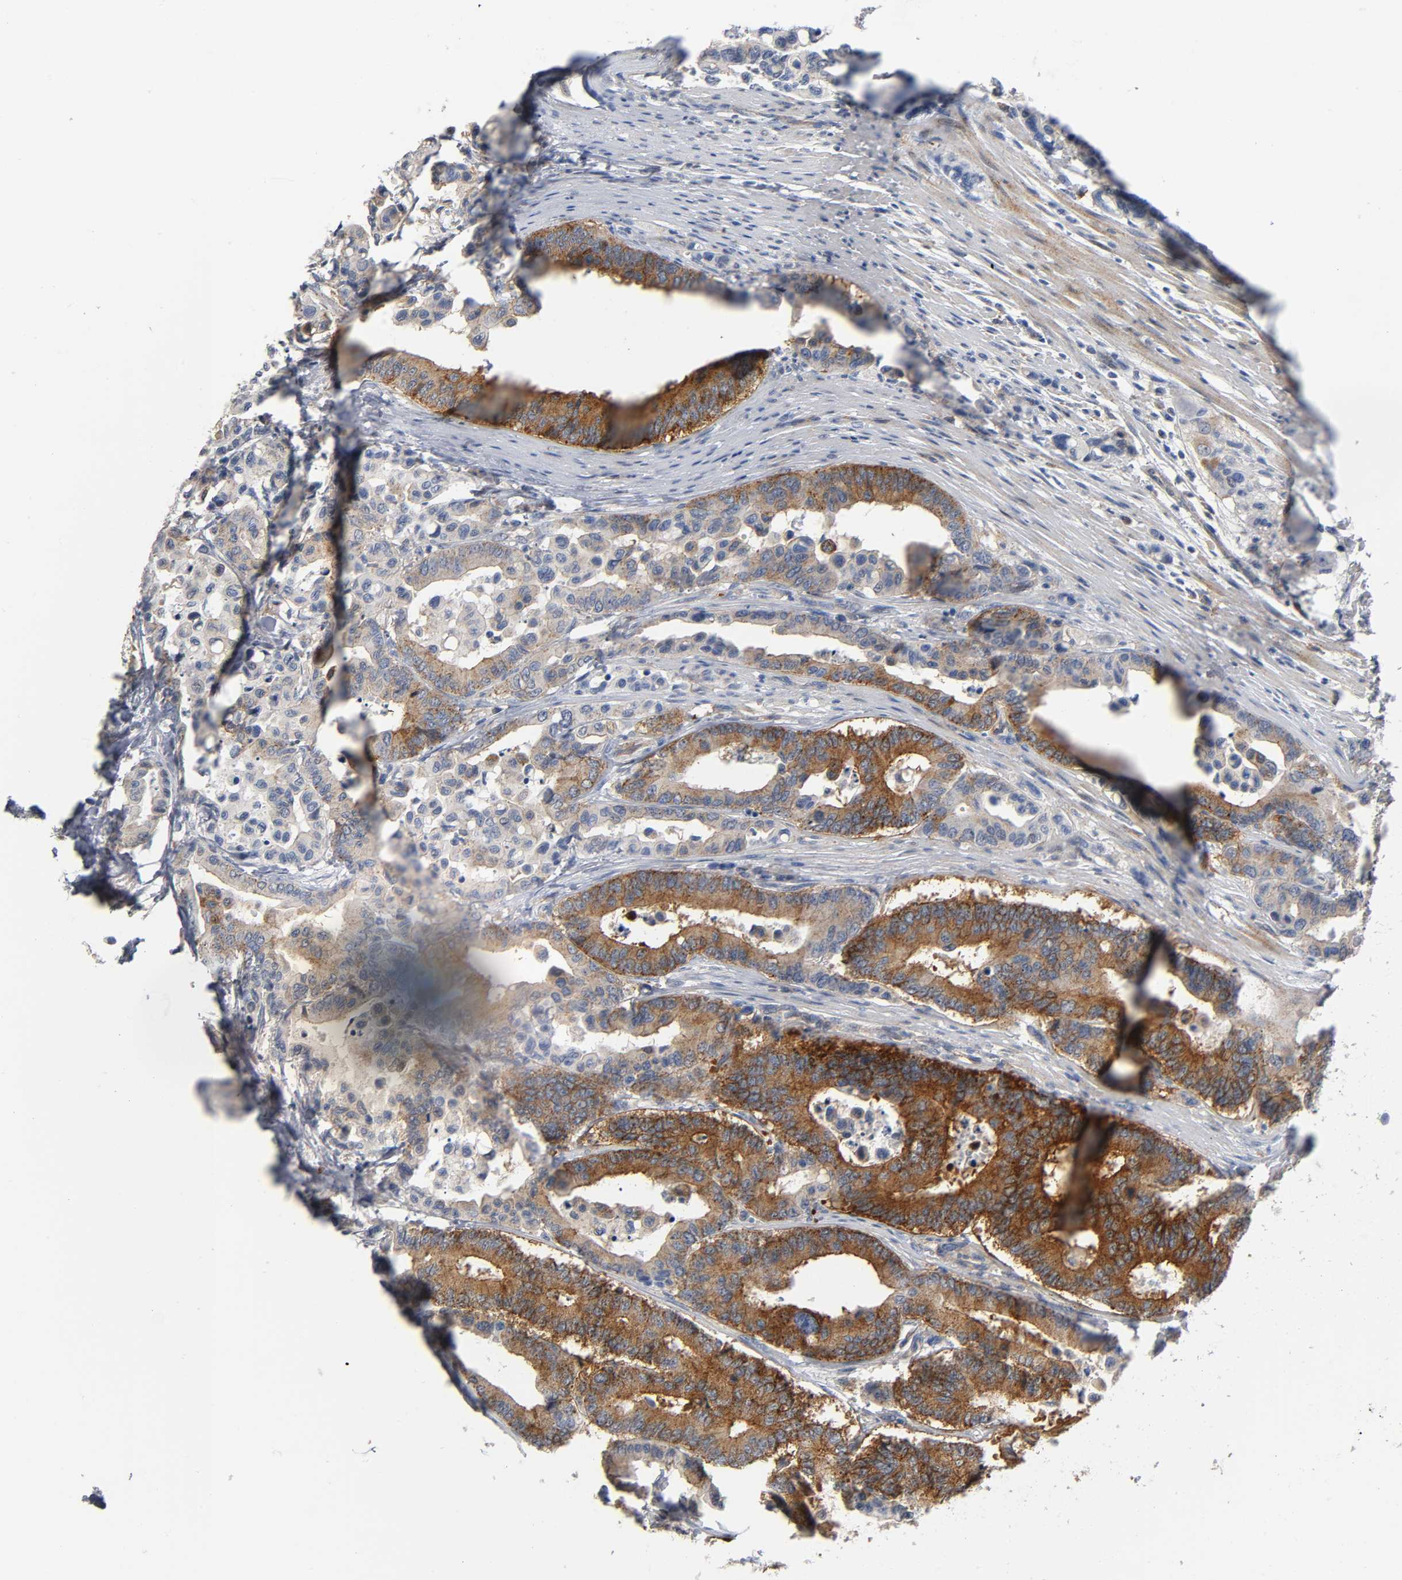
{"staining": {"intensity": "strong", "quantity": ">75%", "location": "cytoplasmic/membranous"}, "tissue": "colorectal cancer", "cell_type": "Tumor cells", "image_type": "cancer", "snomed": [{"axis": "morphology", "description": "Normal tissue, NOS"}, {"axis": "morphology", "description": "Adenocarcinoma, NOS"}, {"axis": "topography", "description": "Colon"}], "caption": "Protein analysis of adenocarcinoma (colorectal) tissue shows strong cytoplasmic/membranous positivity in approximately >75% of tumor cells.", "gene": "CD2AP", "patient": {"sex": "male", "age": 82}}